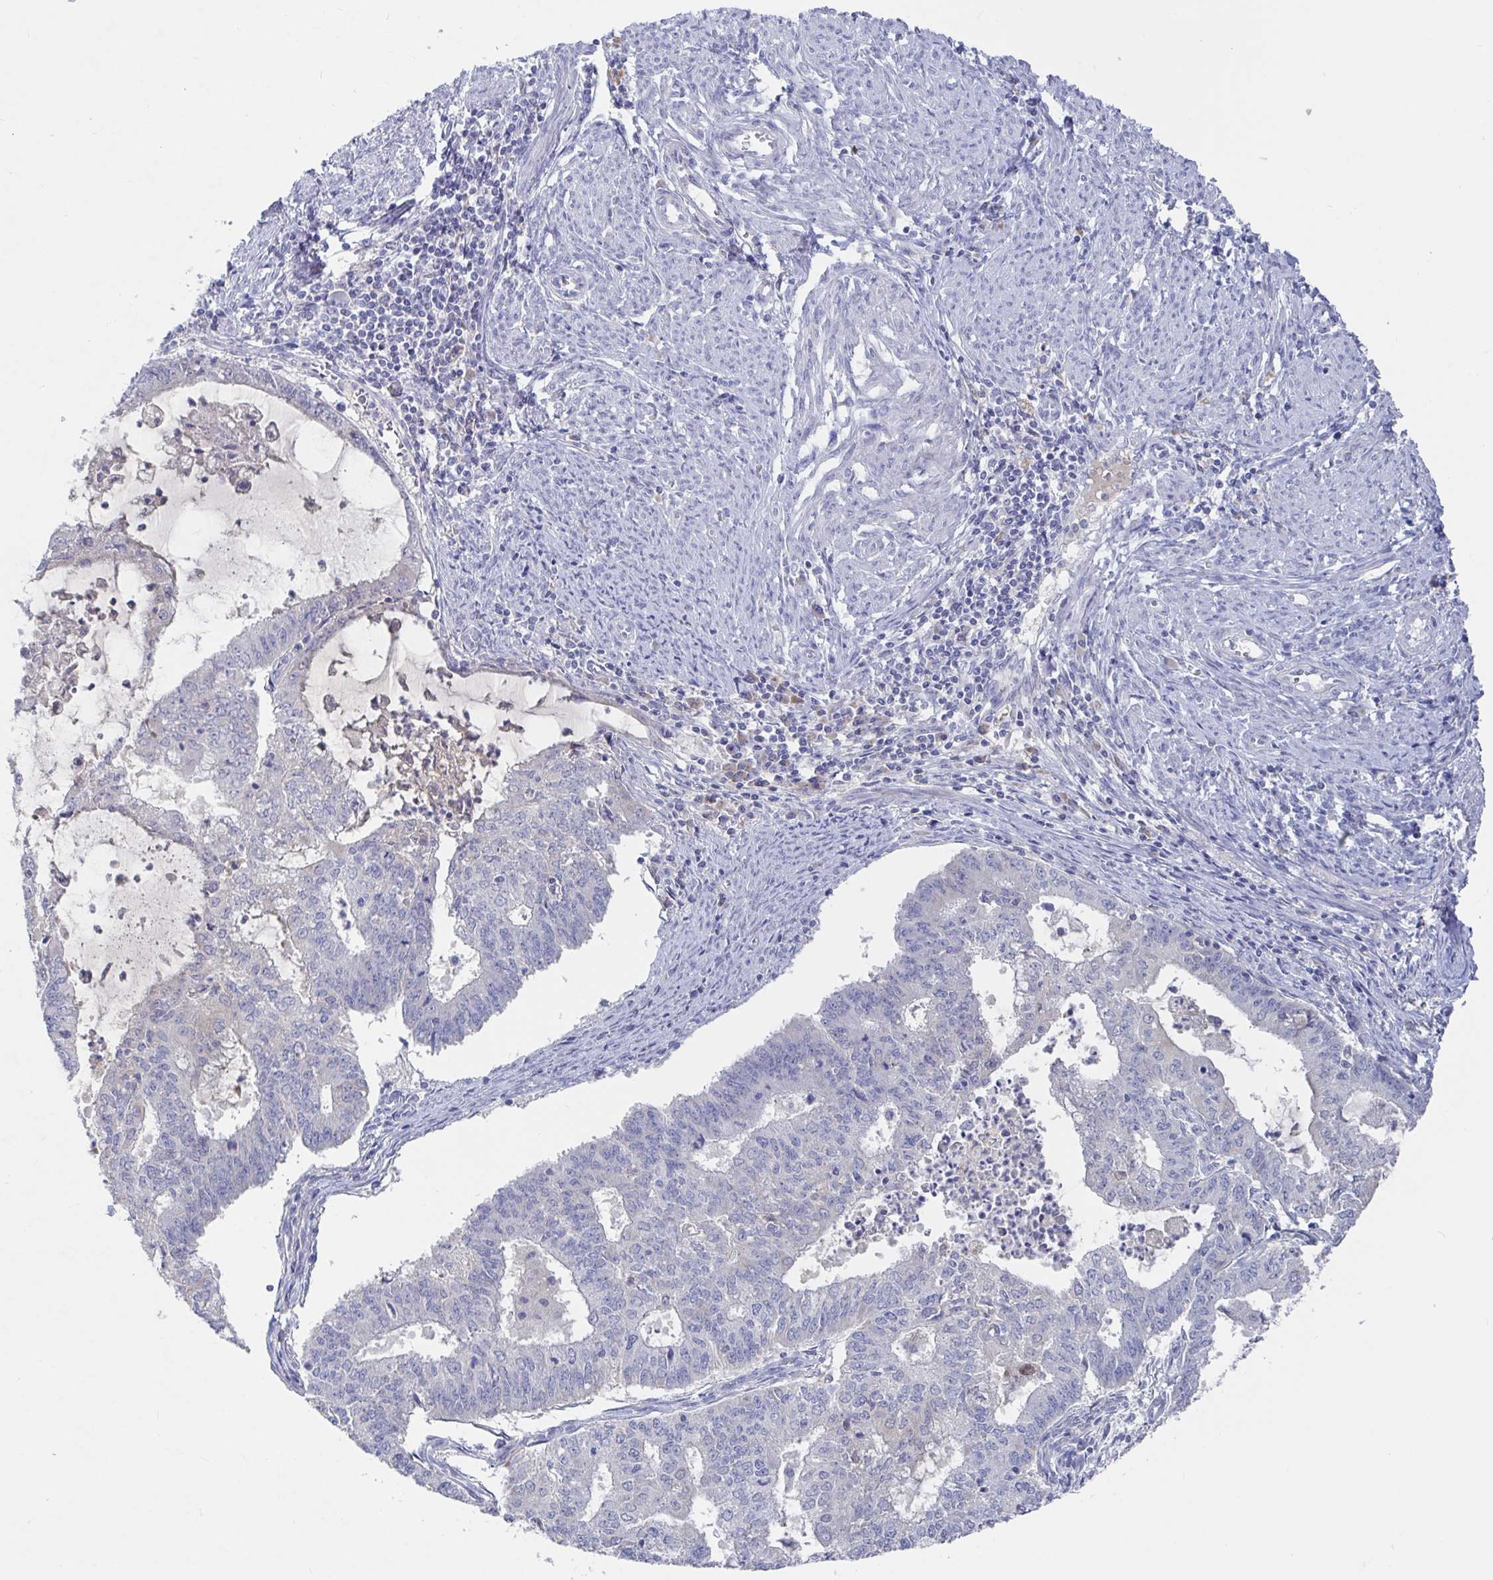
{"staining": {"intensity": "negative", "quantity": "none", "location": "none"}, "tissue": "endometrial cancer", "cell_type": "Tumor cells", "image_type": "cancer", "snomed": [{"axis": "morphology", "description": "Adenocarcinoma, NOS"}, {"axis": "topography", "description": "Endometrium"}], "caption": "IHC histopathology image of neoplastic tissue: adenocarcinoma (endometrial) stained with DAB (3,3'-diaminobenzidine) displays no significant protein expression in tumor cells.", "gene": "GPR148", "patient": {"sex": "female", "age": 61}}